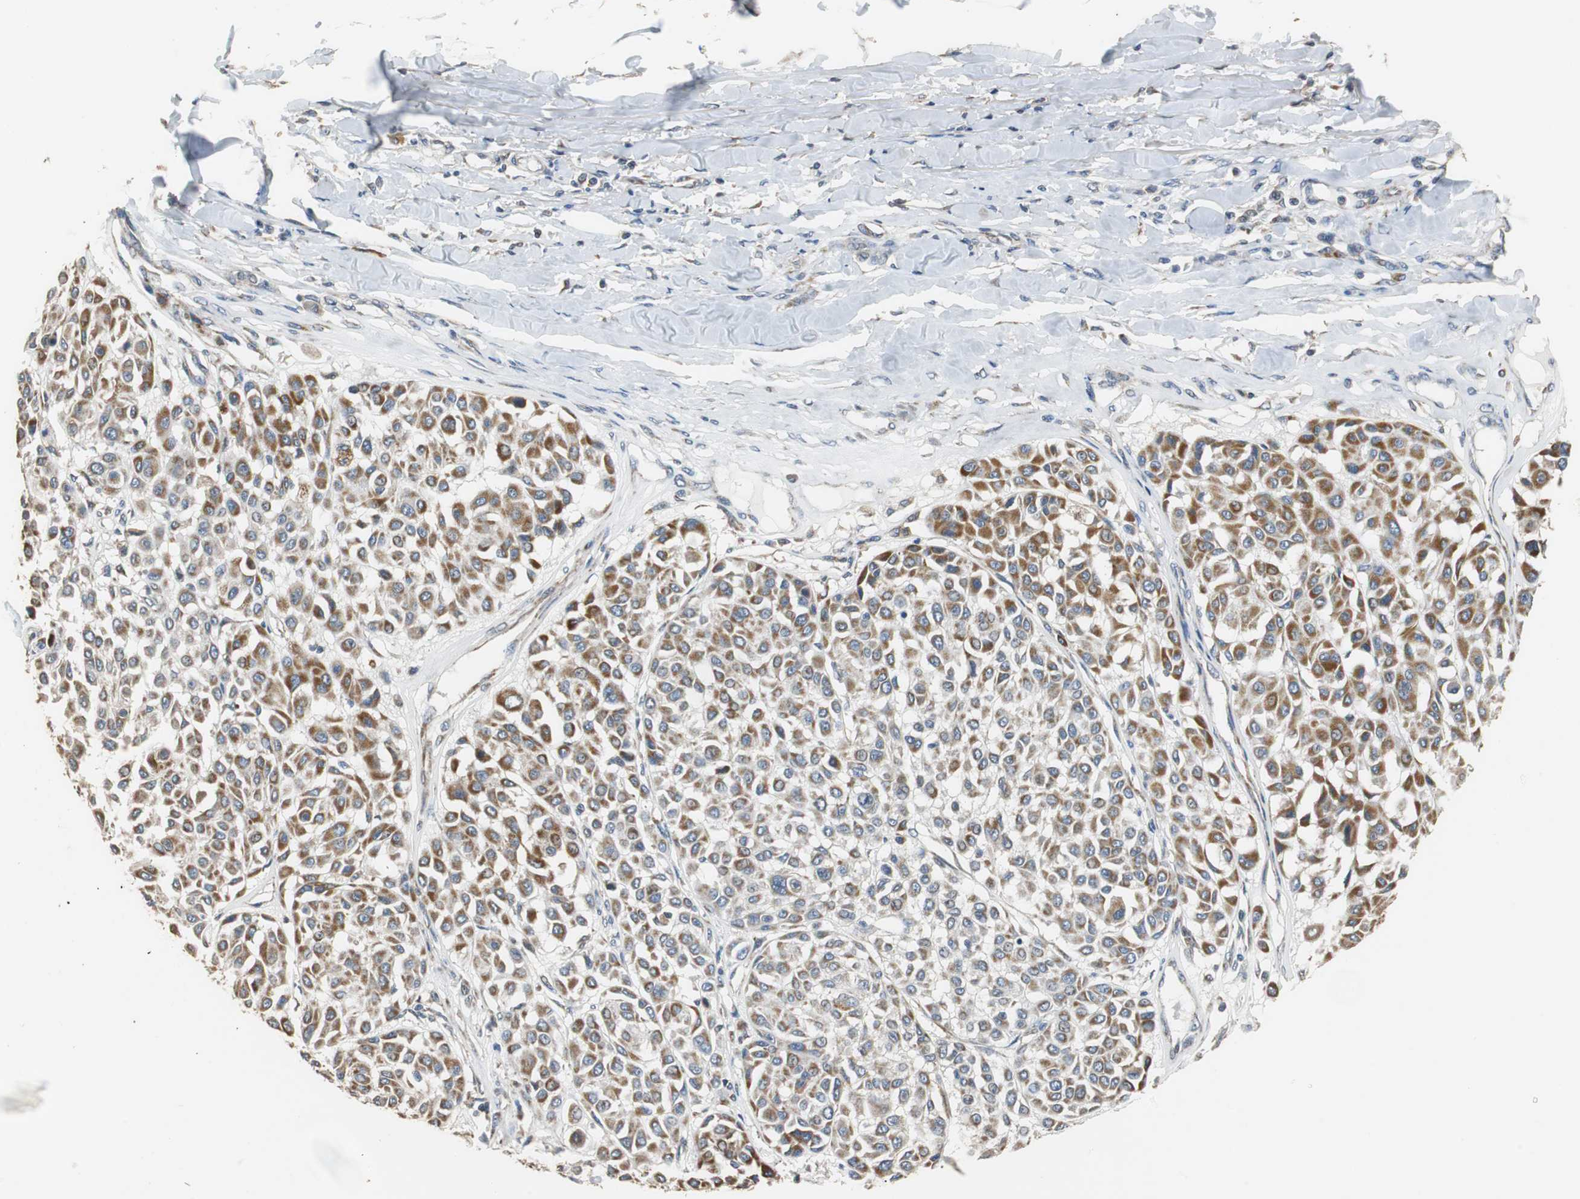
{"staining": {"intensity": "strong", "quantity": ">75%", "location": "cytoplasmic/membranous"}, "tissue": "melanoma", "cell_type": "Tumor cells", "image_type": "cancer", "snomed": [{"axis": "morphology", "description": "Malignant melanoma, Metastatic site"}, {"axis": "topography", "description": "Soft tissue"}], "caption": "Strong cytoplasmic/membranous expression is seen in approximately >75% of tumor cells in melanoma.", "gene": "HMGCL", "patient": {"sex": "male", "age": 41}}